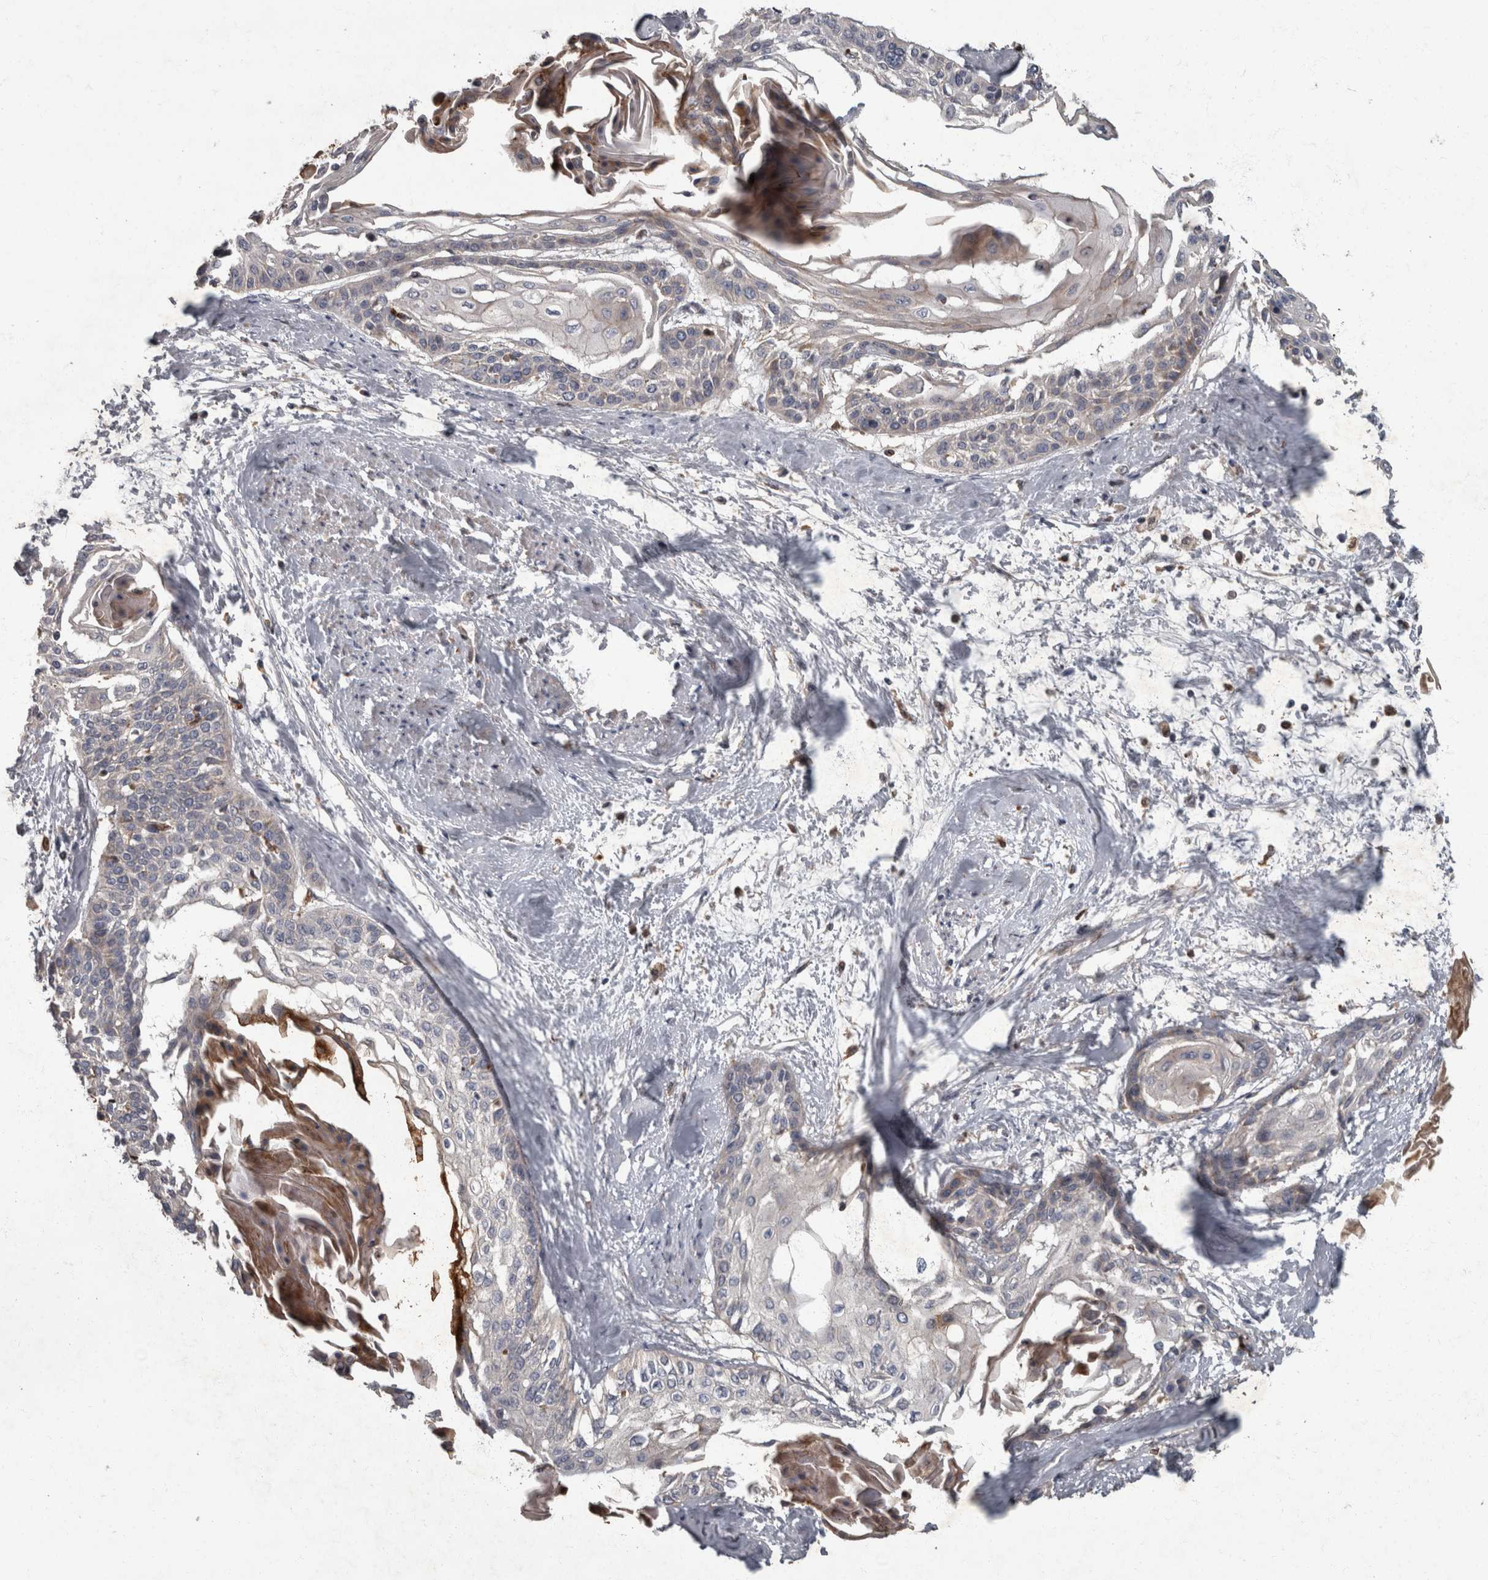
{"staining": {"intensity": "weak", "quantity": "<25%", "location": "cytoplasmic/membranous"}, "tissue": "cervical cancer", "cell_type": "Tumor cells", "image_type": "cancer", "snomed": [{"axis": "morphology", "description": "Squamous cell carcinoma, NOS"}, {"axis": "topography", "description": "Cervix"}], "caption": "Immunohistochemistry of human cervical squamous cell carcinoma reveals no staining in tumor cells.", "gene": "PPP1R3C", "patient": {"sex": "female", "age": 57}}